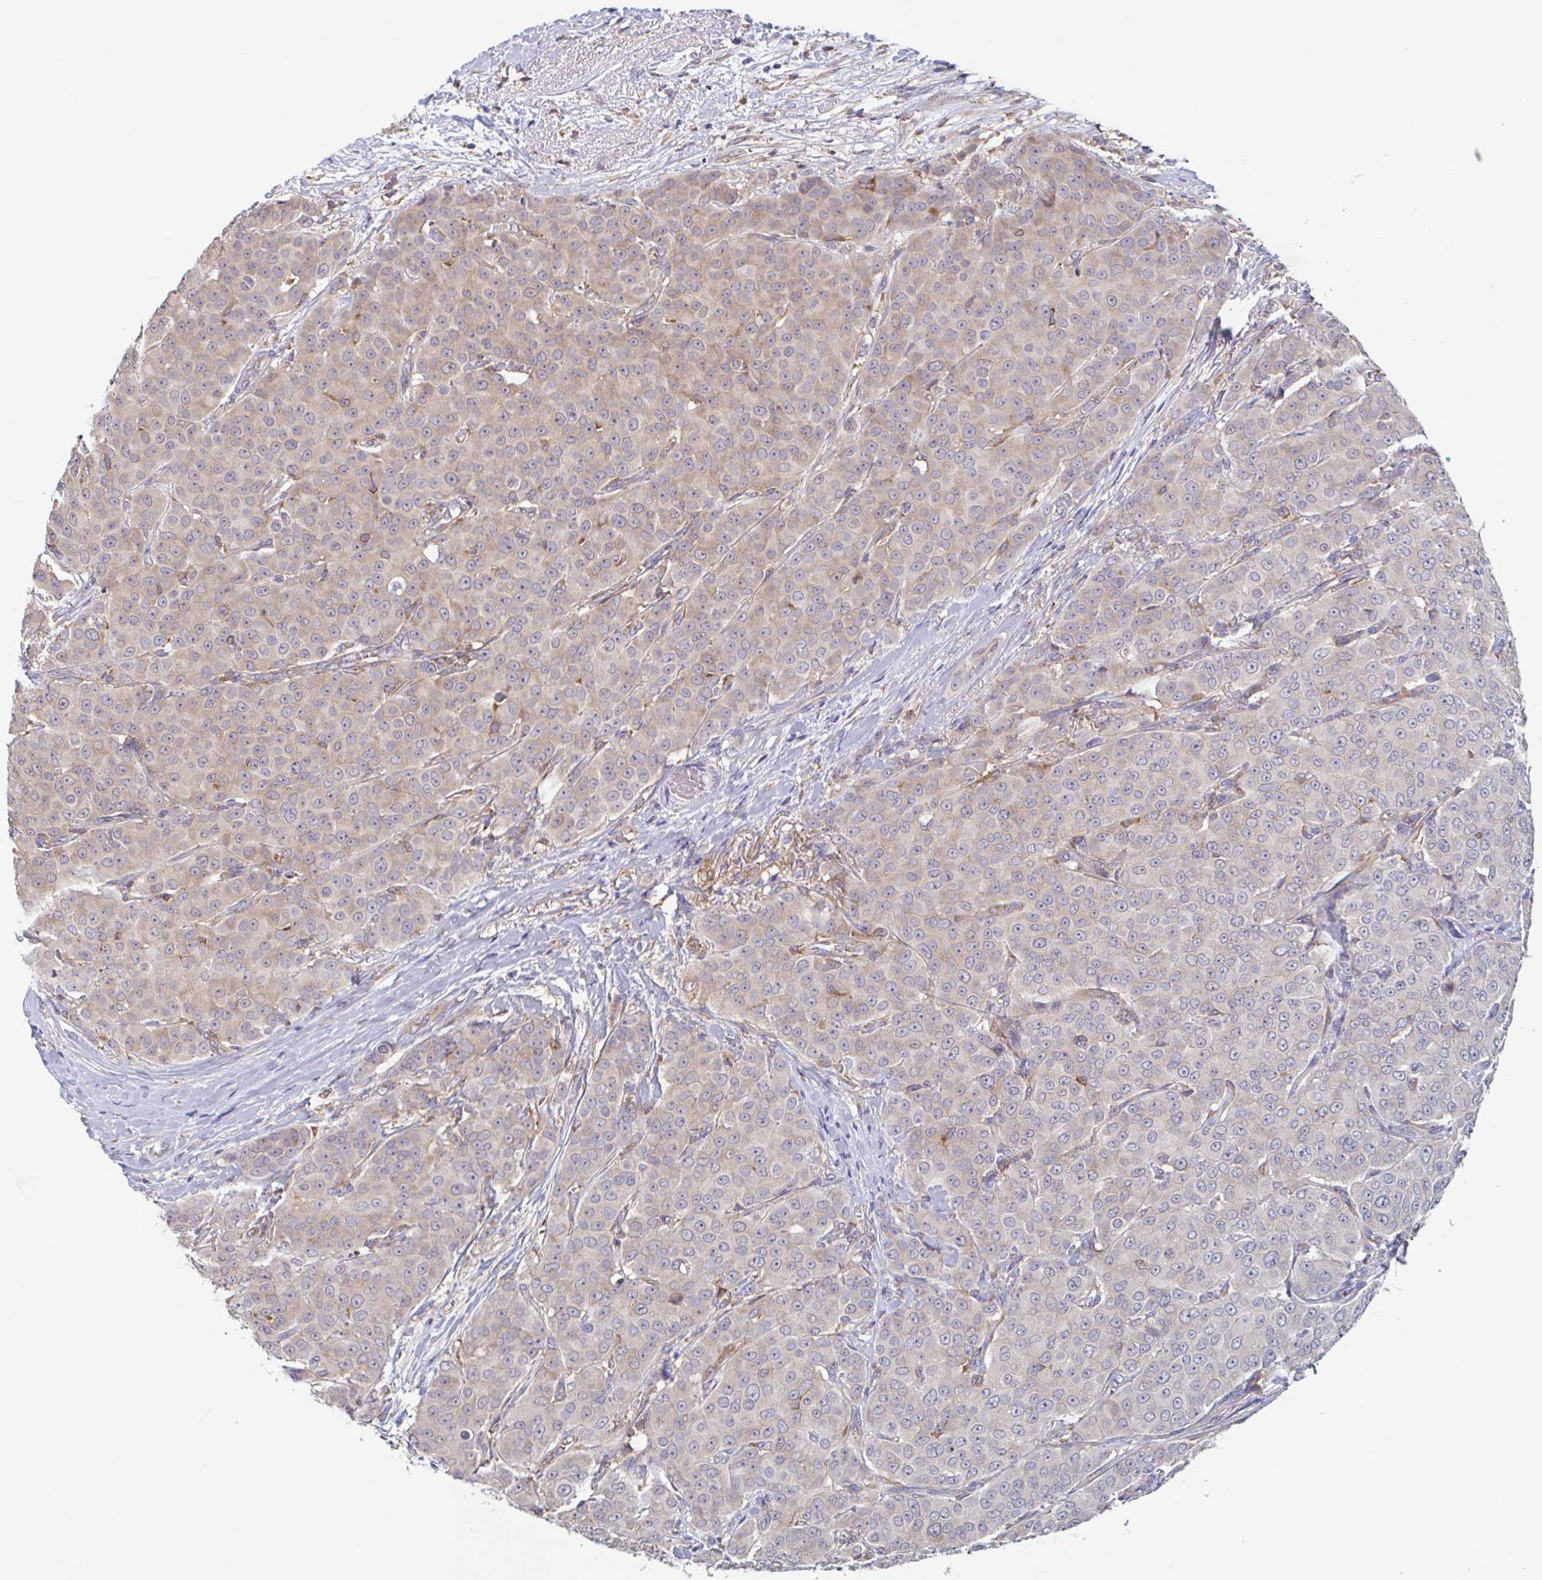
{"staining": {"intensity": "weak", "quantity": "25%-75%", "location": "cytoplasmic/membranous"}, "tissue": "breast cancer", "cell_type": "Tumor cells", "image_type": "cancer", "snomed": [{"axis": "morphology", "description": "Duct carcinoma"}, {"axis": "topography", "description": "Breast"}], "caption": "A micrograph of breast cancer (intraductal carcinoma) stained for a protein displays weak cytoplasmic/membranous brown staining in tumor cells.", "gene": "SNX8", "patient": {"sex": "female", "age": 91}}